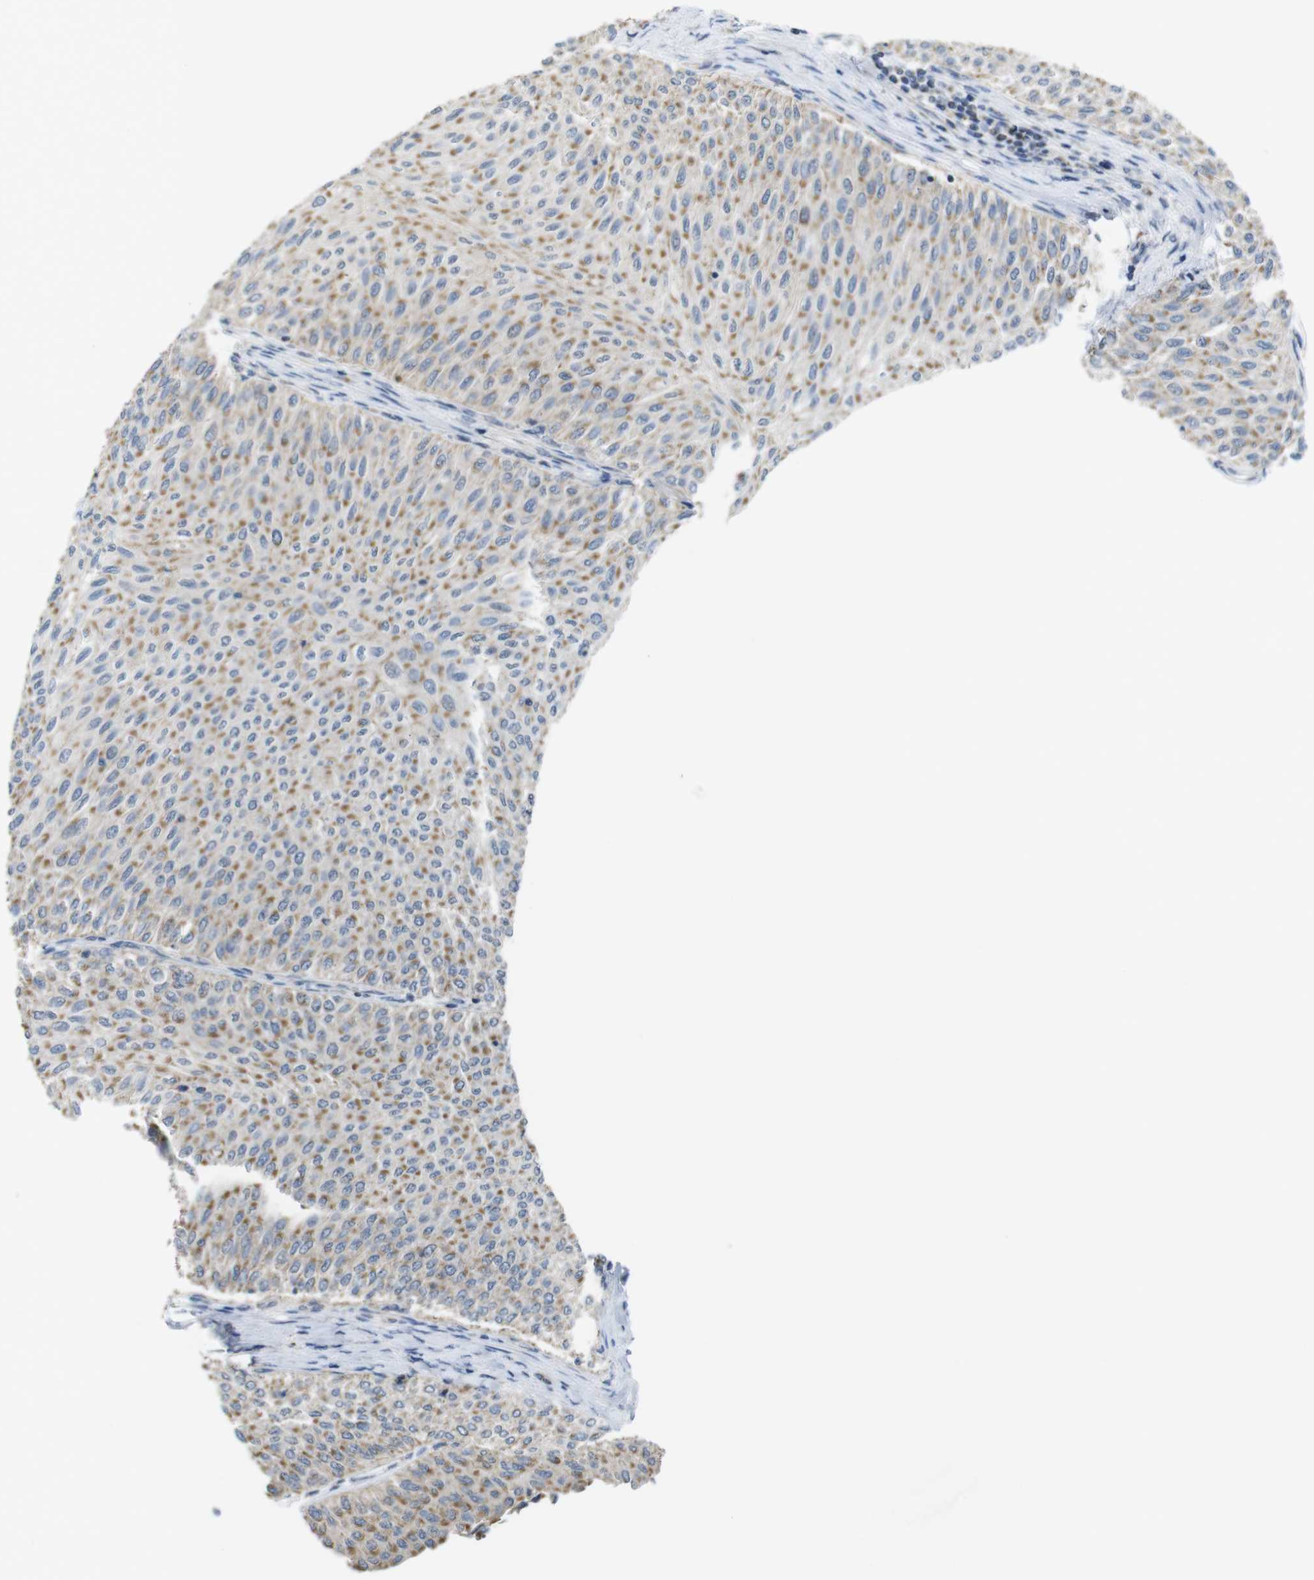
{"staining": {"intensity": "moderate", "quantity": ">75%", "location": "cytoplasmic/membranous"}, "tissue": "urothelial cancer", "cell_type": "Tumor cells", "image_type": "cancer", "snomed": [{"axis": "morphology", "description": "Urothelial carcinoma, Low grade"}, {"axis": "topography", "description": "Urinary bladder"}], "caption": "Human urothelial carcinoma (low-grade) stained with a protein marker exhibits moderate staining in tumor cells.", "gene": "MARCHF1", "patient": {"sex": "male", "age": 78}}